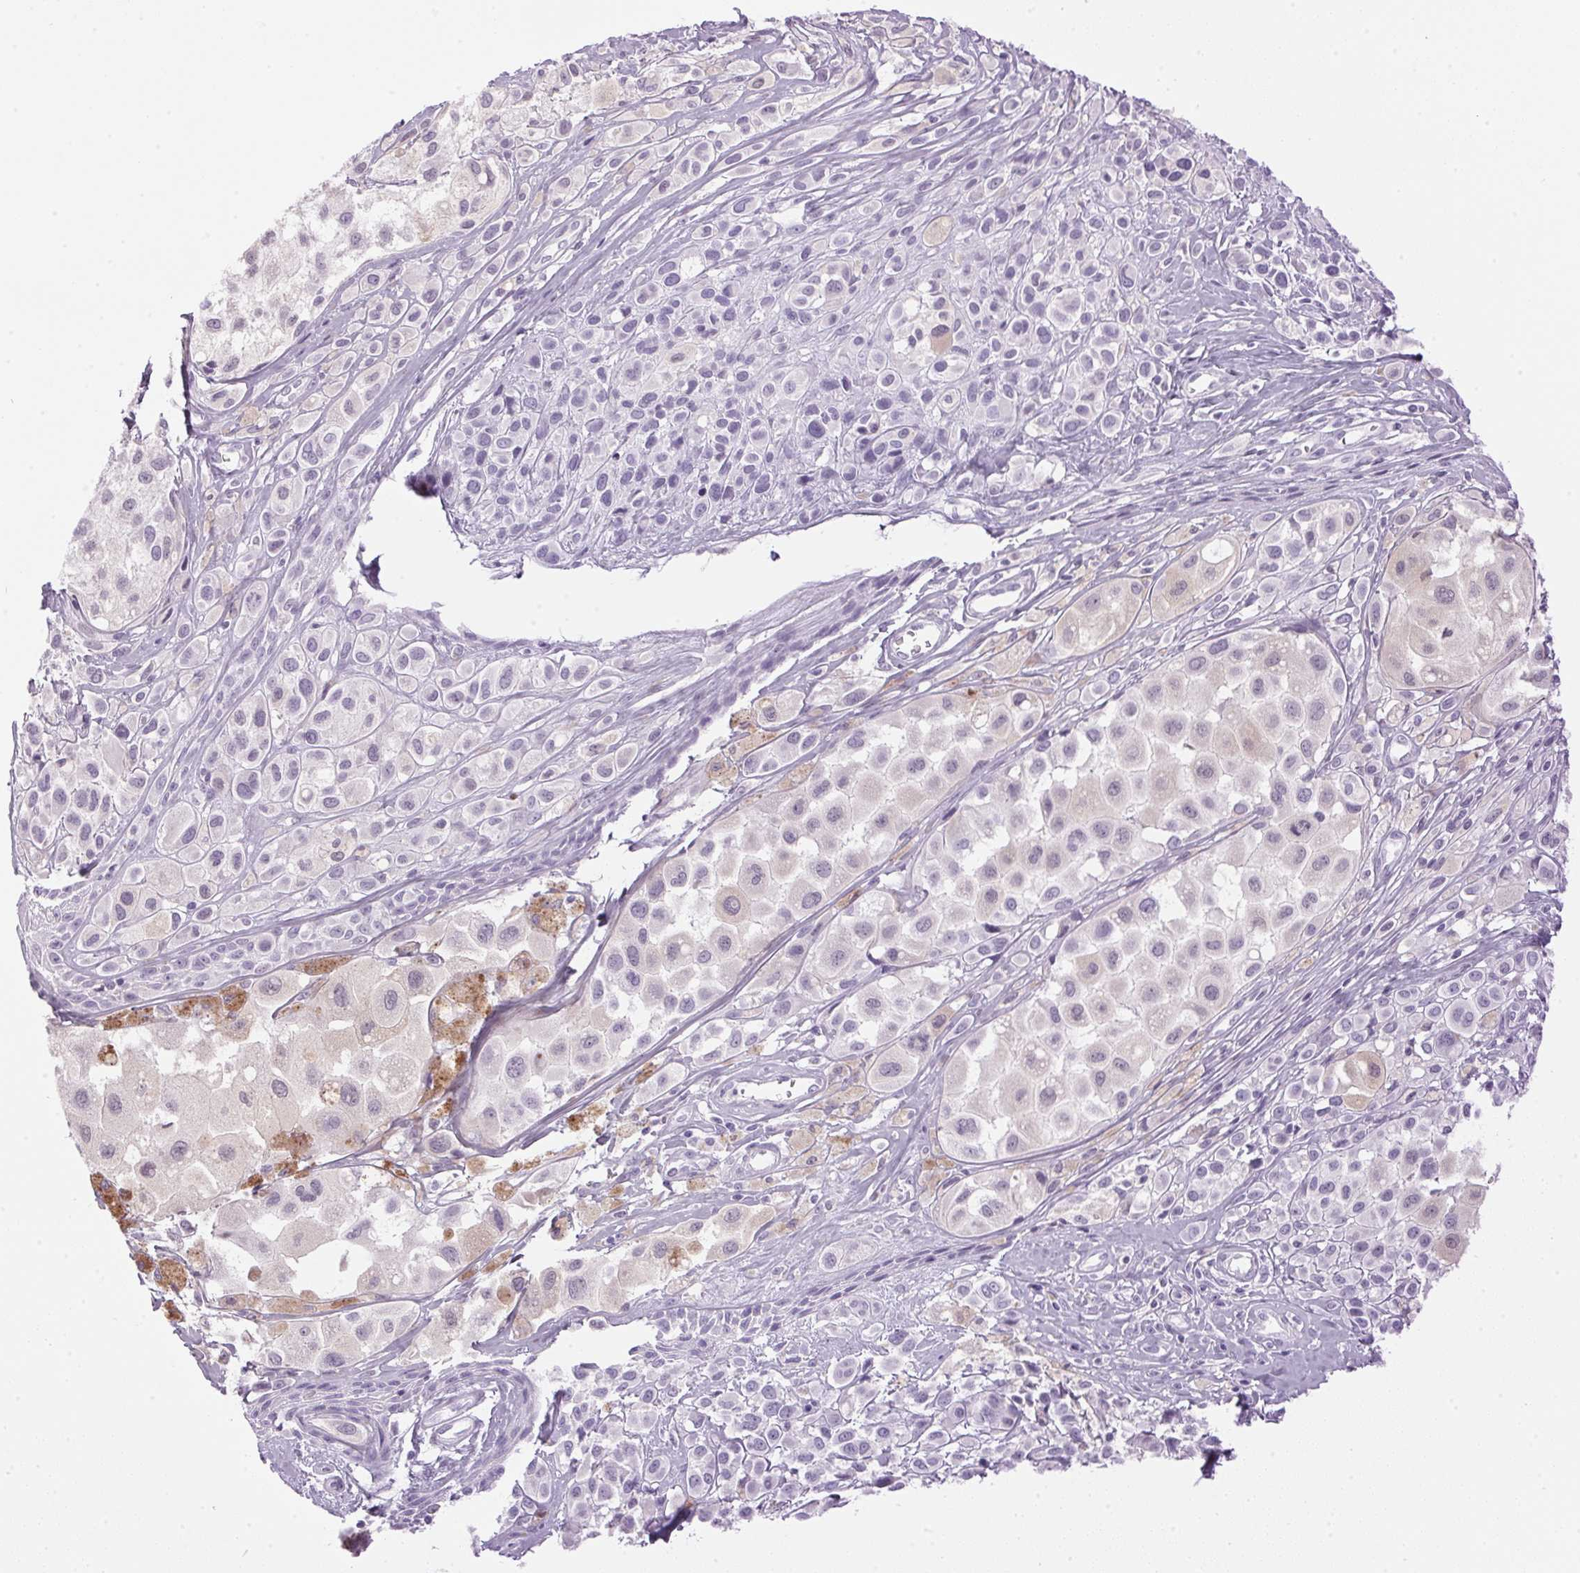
{"staining": {"intensity": "negative", "quantity": "none", "location": "none"}, "tissue": "melanoma", "cell_type": "Tumor cells", "image_type": "cancer", "snomed": [{"axis": "morphology", "description": "Malignant melanoma, NOS"}, {"axis": "topography", "description": "Skin"}], "caption": "An IHC photomicrograph of melanoma is shown. There is no staining in tumor cells of melanoma.", "gene": "SP7", "patient": {"sex": "male", "age": 77}}